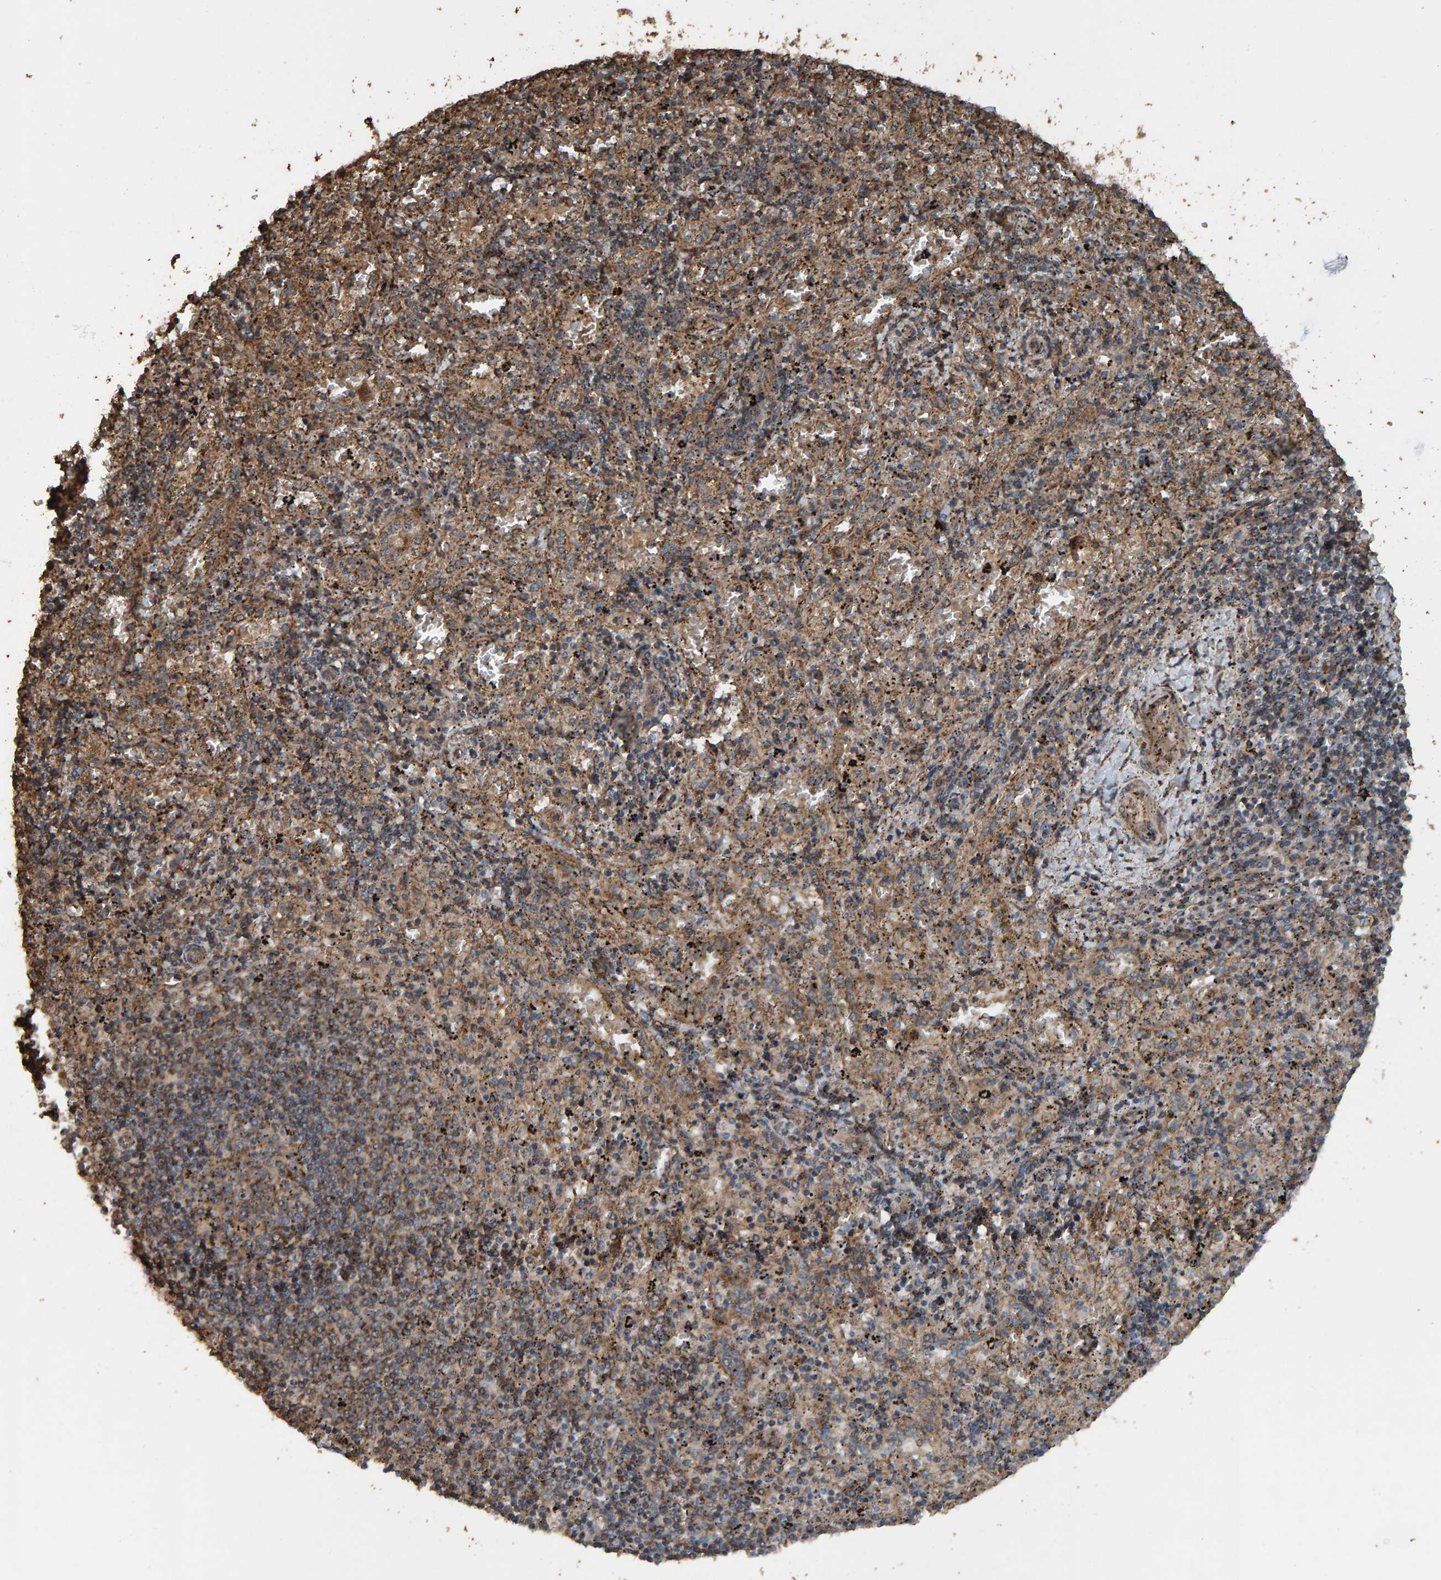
{"staining": {"intensity": "moderate", "quantity": ">75%", "location": "cytoplasmic/membranous"}, "tissue": "spleen", "cell_type": "Cells in red pulp", "image_type": "normal", "snomed": [{"axis": "morphology", "description": "Normal tissue, NOS"}, {"axis": "topography", "description": "Spleen"}], "caption": "The immunohistochemical stain labels moderate cytoplasmic/membranous expression in cells in red pulp of benign spleen. (IHC, brightfield microscopy, high magnification).", "gene": "DUS1L", "patient": {"sex": "male", "age": 11}}